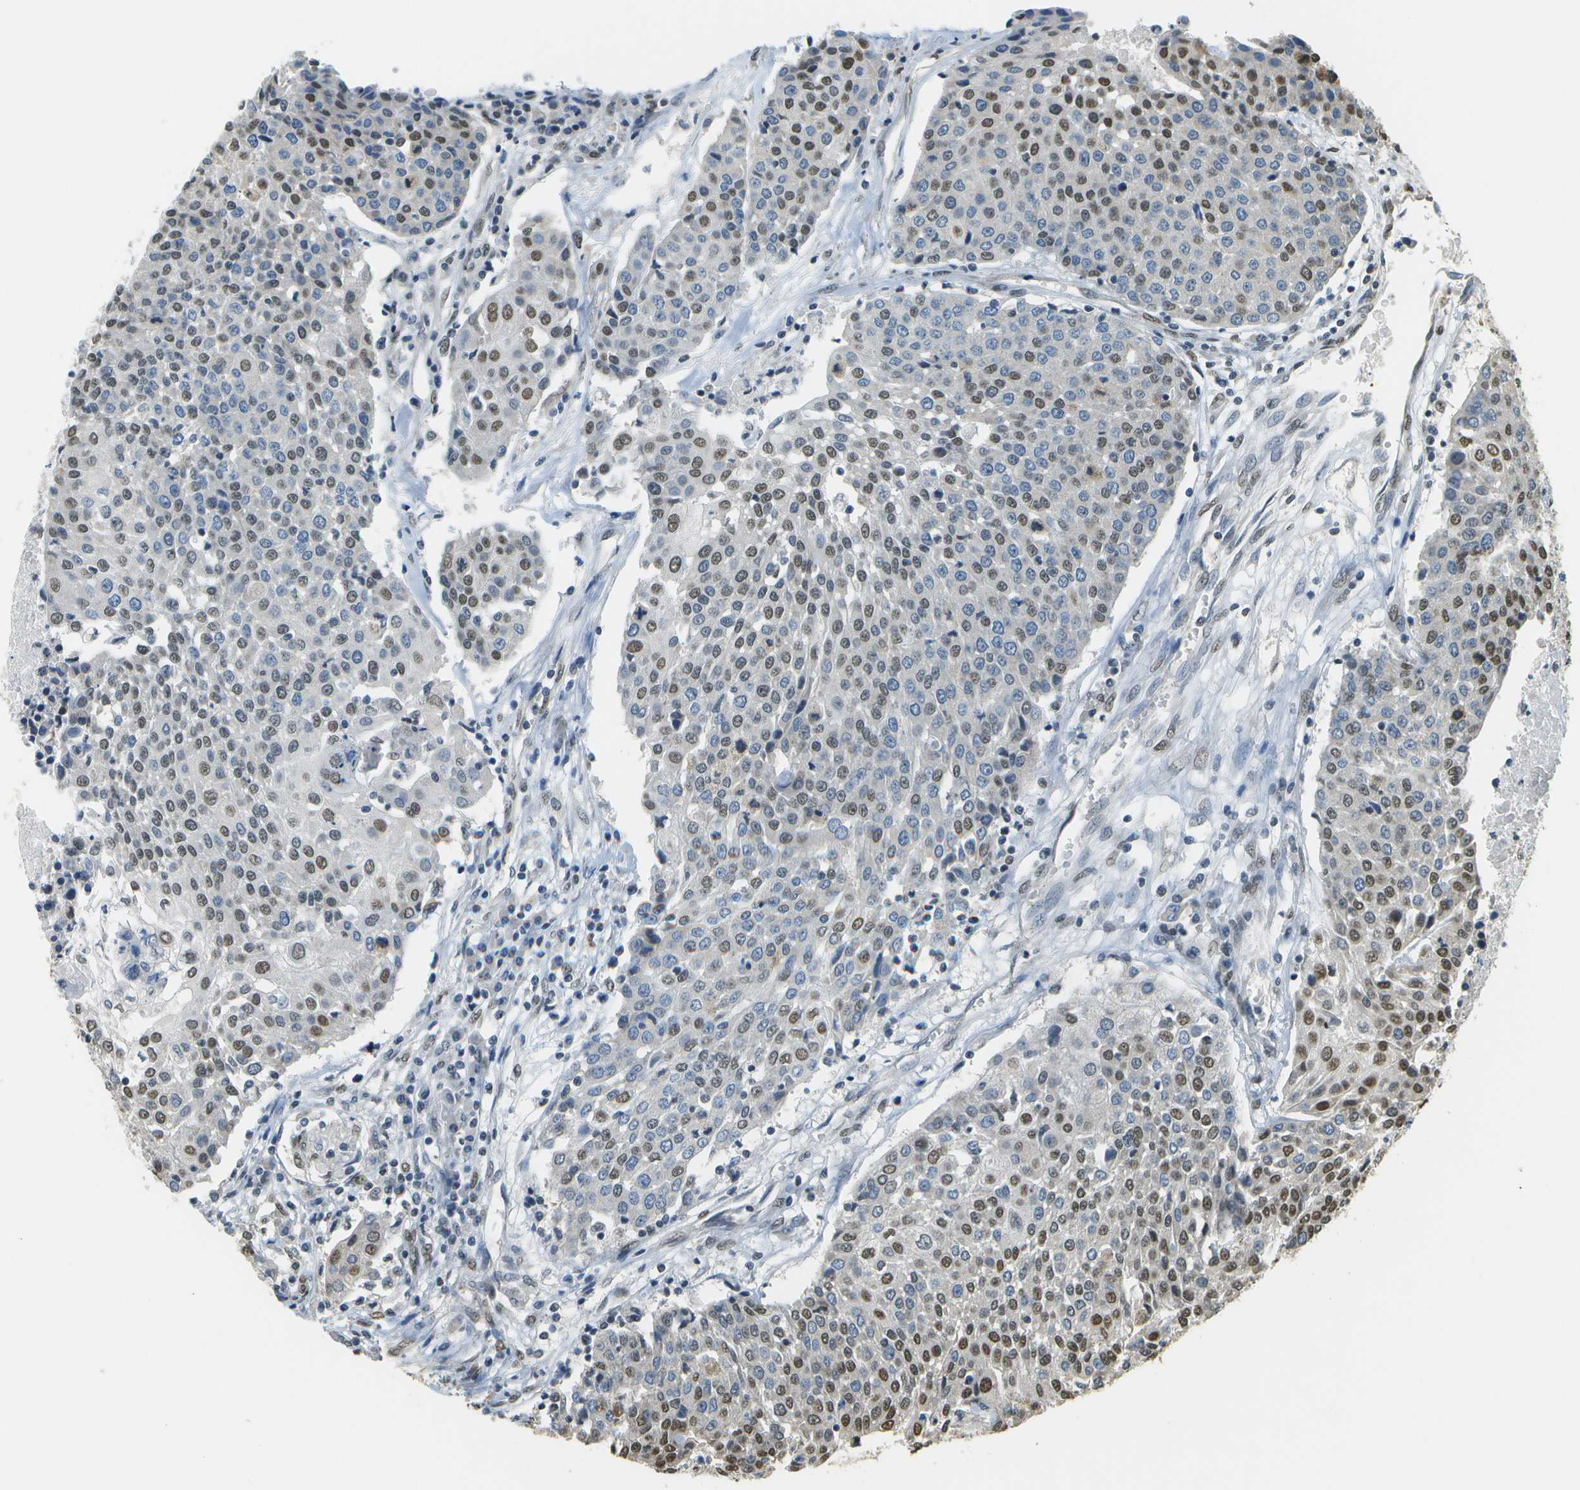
{"staining": {"intensity": "moderate", "quantity": "25%-75%", "location": "nuclear"}, "tissue": "urothelial cancer", "cell_type": "Tumor cells", "image_type": "cancer", "snomed": [{"axis": "morphology", "description": "Urothelial carcinoma, High grade"}, {"axis": "topography", "description": "Urinary bladder"}], "caption": "IHC of urothelial cancer reveals medium levels of moderate nuclear expression in about 25%-75% of tumor cells.", "gene": "ABL2", "patient": {"sex": "female", "age": 85}}